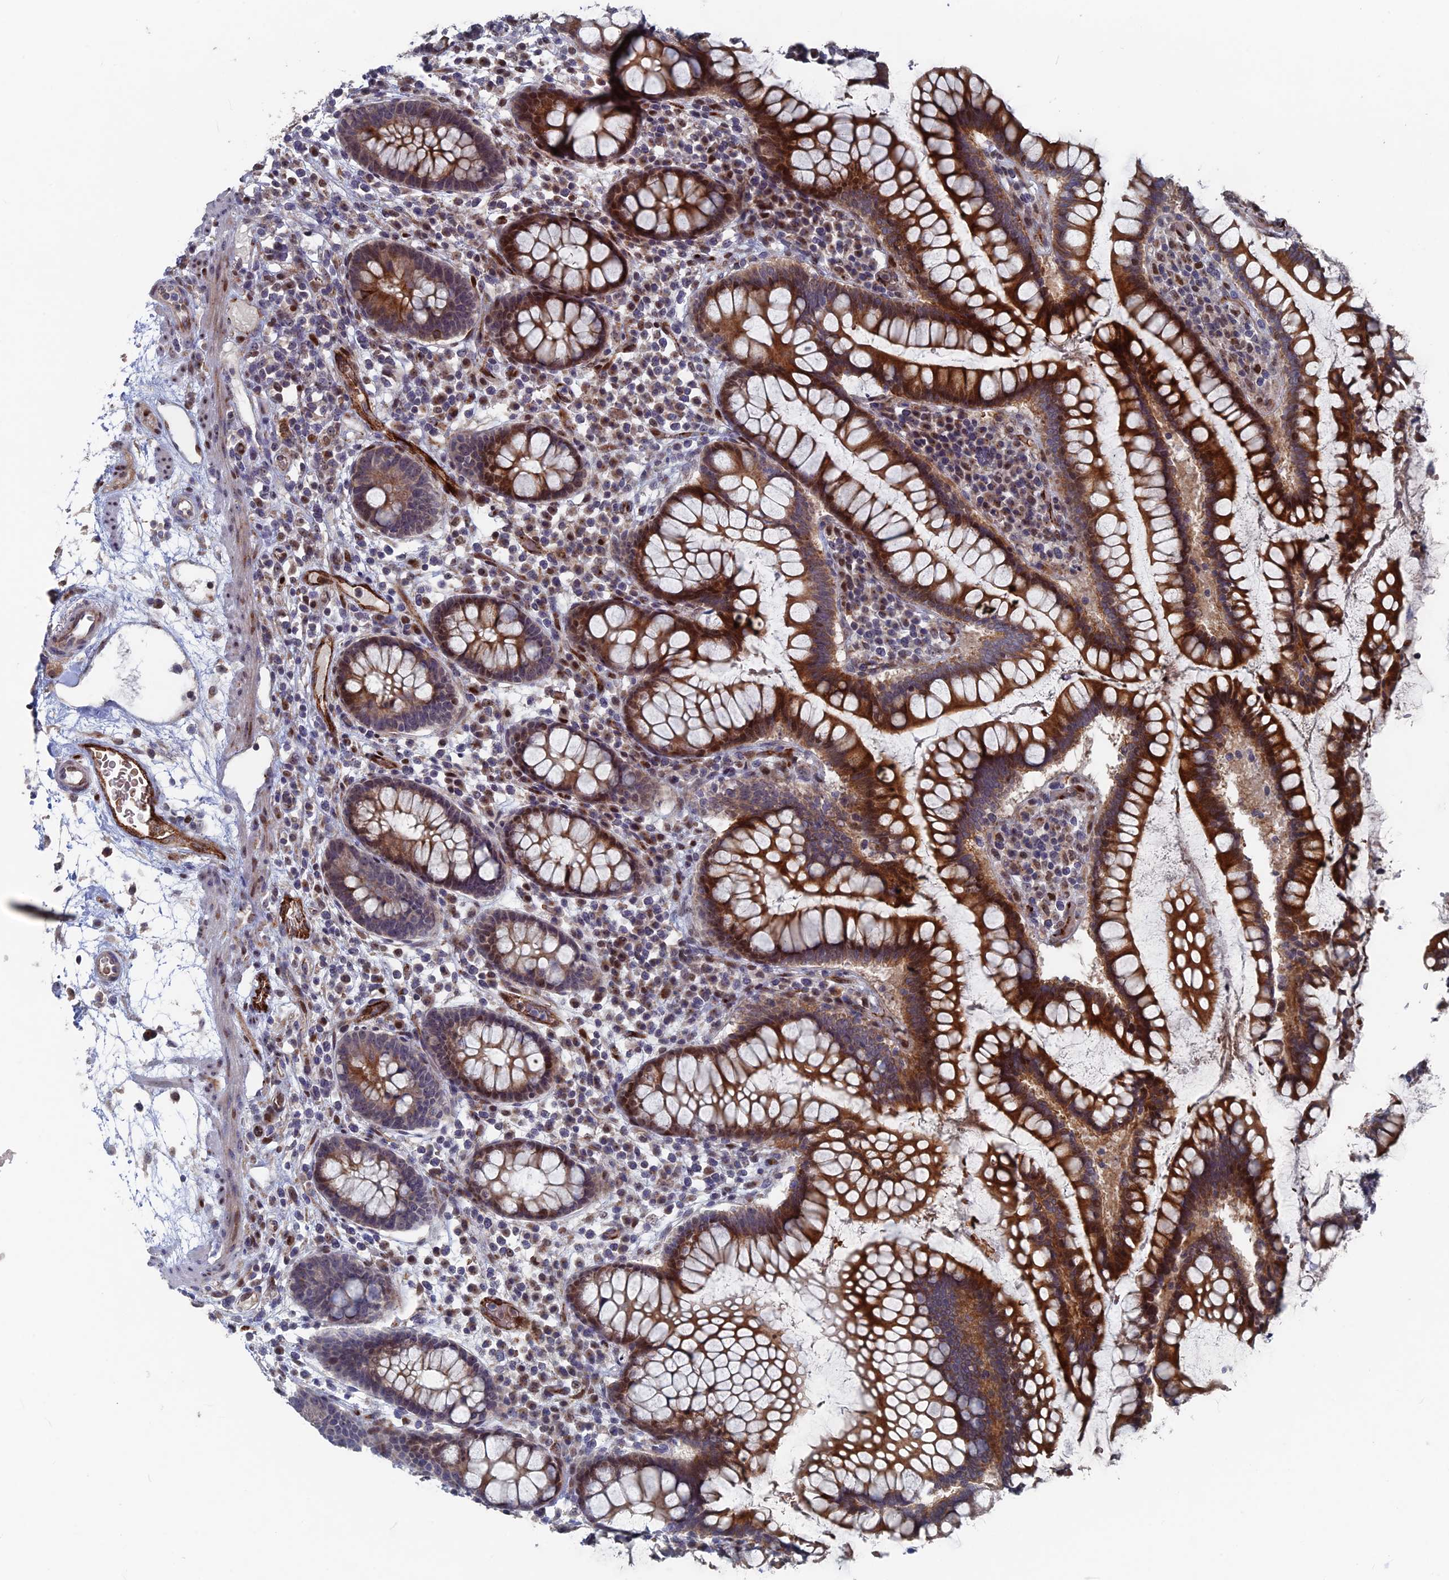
{"staining": {"intensity": "strong", "quantity": ">75%", "location": "cytoplasmic/membranous"}, "tissue": "colon", "cell_type": "Endothelial cells", "image_type": "normal", "snomed": [{"axis": "morphology", "description": "Normal tissue, NOS"}, {"axis": "topography", "description": "Colon"}], "caption": "Strong cytoplasmic/membranous staining is present in about >75% of endothelial cells in unremarkable colon.", "gene": "SH3D21", "patient": {"sex": "female", "age": 79}}